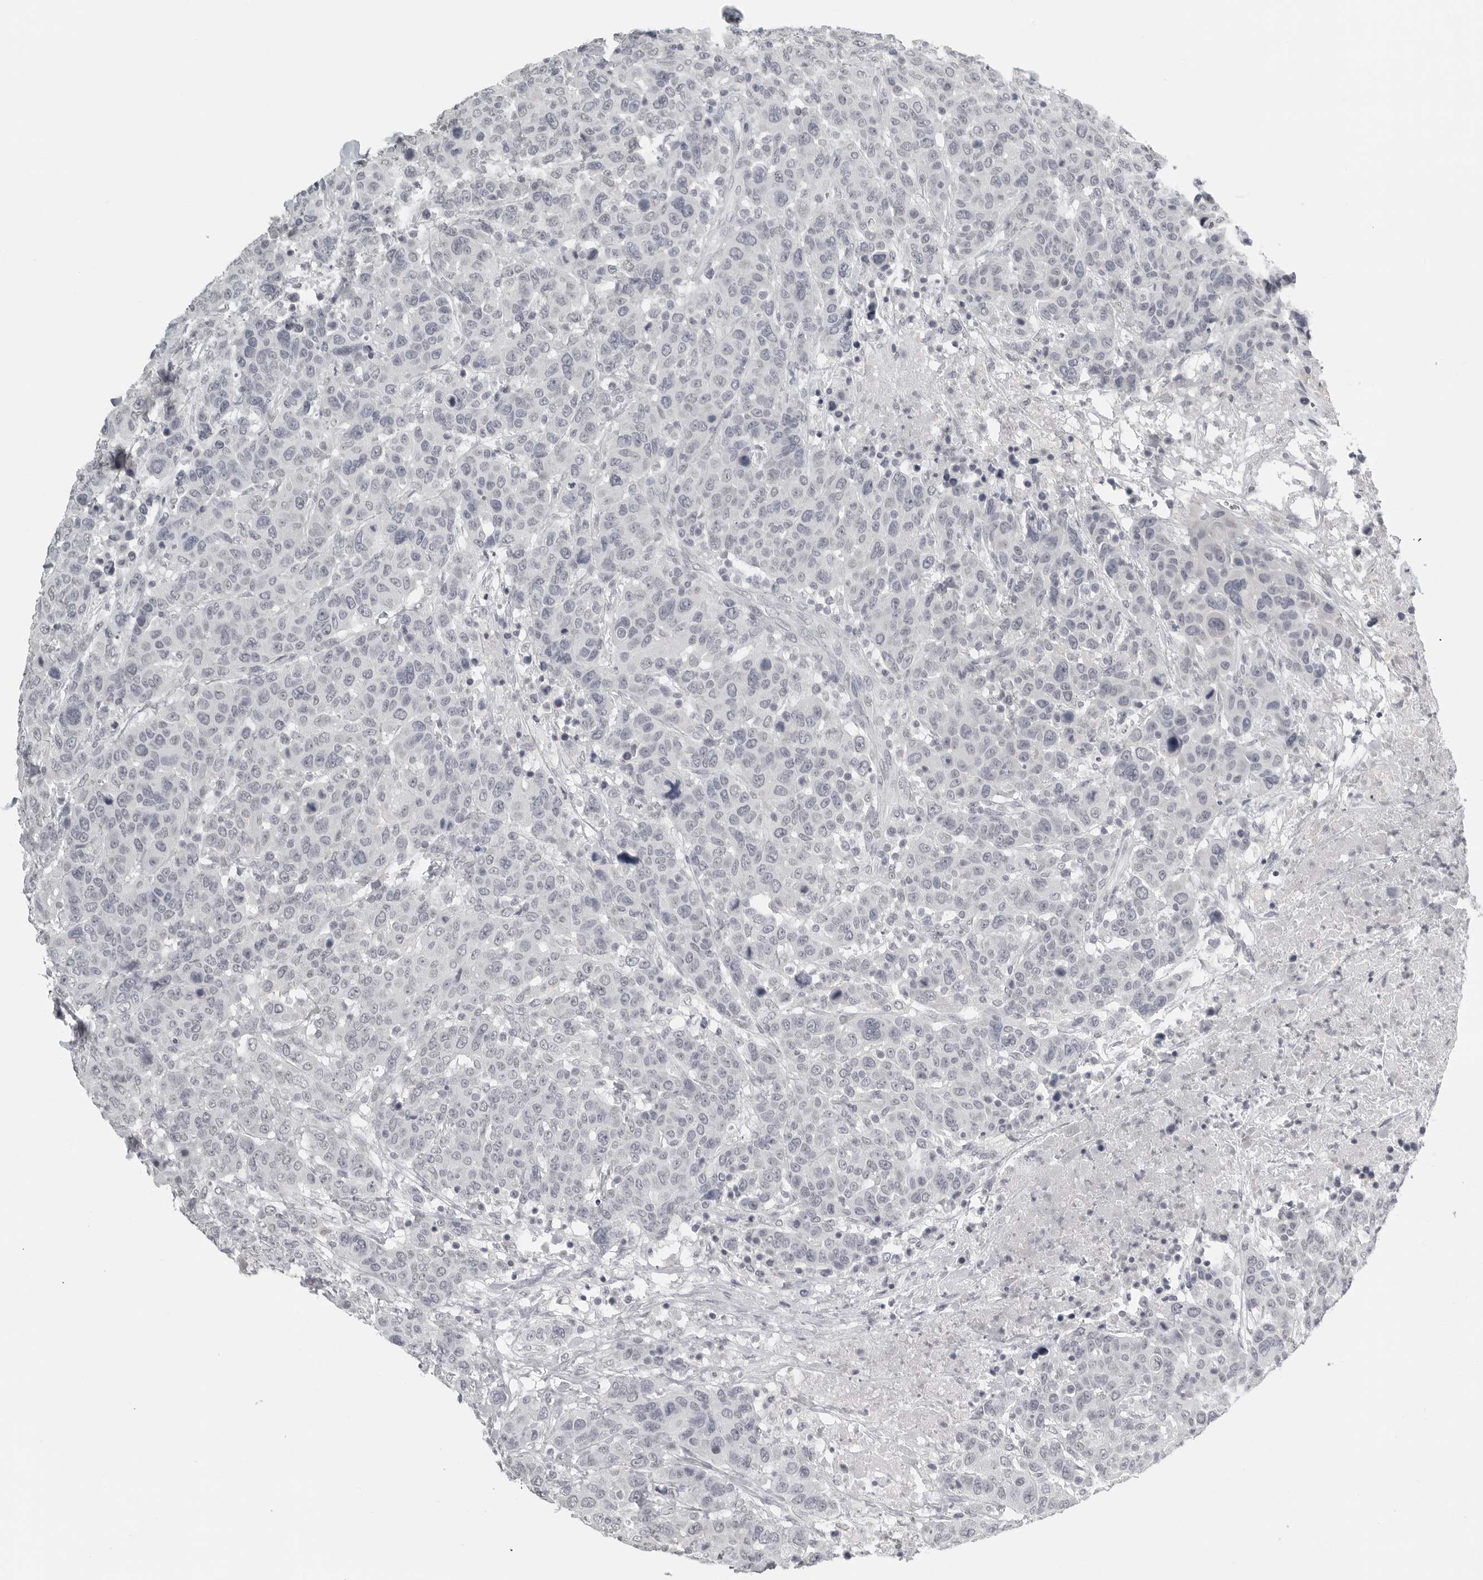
{"staining": {"intensity": "negative", "quantity": "none", "location": "none"}, "tissue": "breast cancer", "cell_type": "Tumor cells", "image_type": "cancer", "snomed": [{"axis": "morphology", "description": "Duct carcinoma"}, {"axis": "topography", "description": "Breast"}], "caption": "IHC photomicrograph of breast invasive ductal carcinoma stained for a protein (brown), which exhibits no positivity in tumor cells.", "gene": "BPIFA1", "patient": {"sex": "female", "age": 37}}